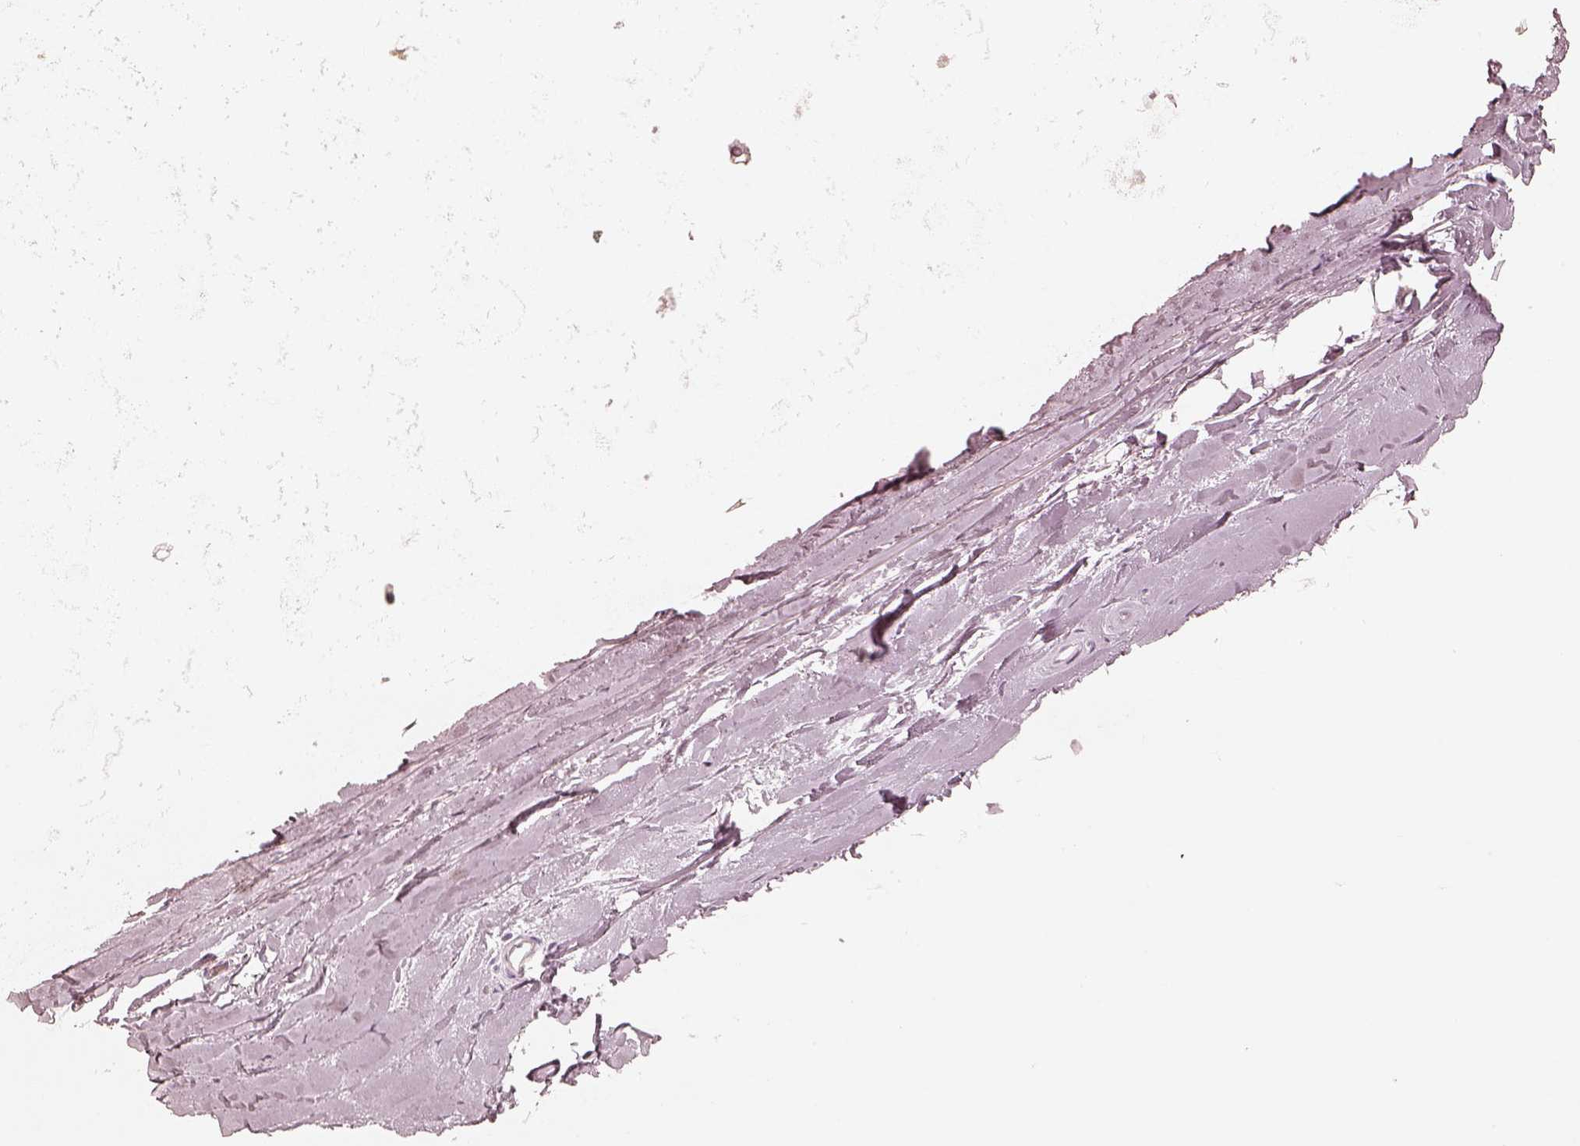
{"staining": {"intensity": "negative", "quantity": "none", "location": "none"}, "tissue": "soft tissue", "cell_type": "Fibroblasts", "image_type": "normal", "snomed": [{"axis": "morphology", "description": "Normal tissue, NOS"}, {"axis": "topography", "description": "Lymph node"}, {"axis": "topography", "description": "Bronchus"}], "caption": "Photomicrograph shows no significant protein staining in fibroblasts of normal soft tissue. Brightfield microscopy of IHC stained with DAB (3,3'-diaminobenzidine) (brown) and hematoxylin (blue), captured at high magnification.", "gene": "KRT82", "patient": {"sex": "female", "age": 70}}